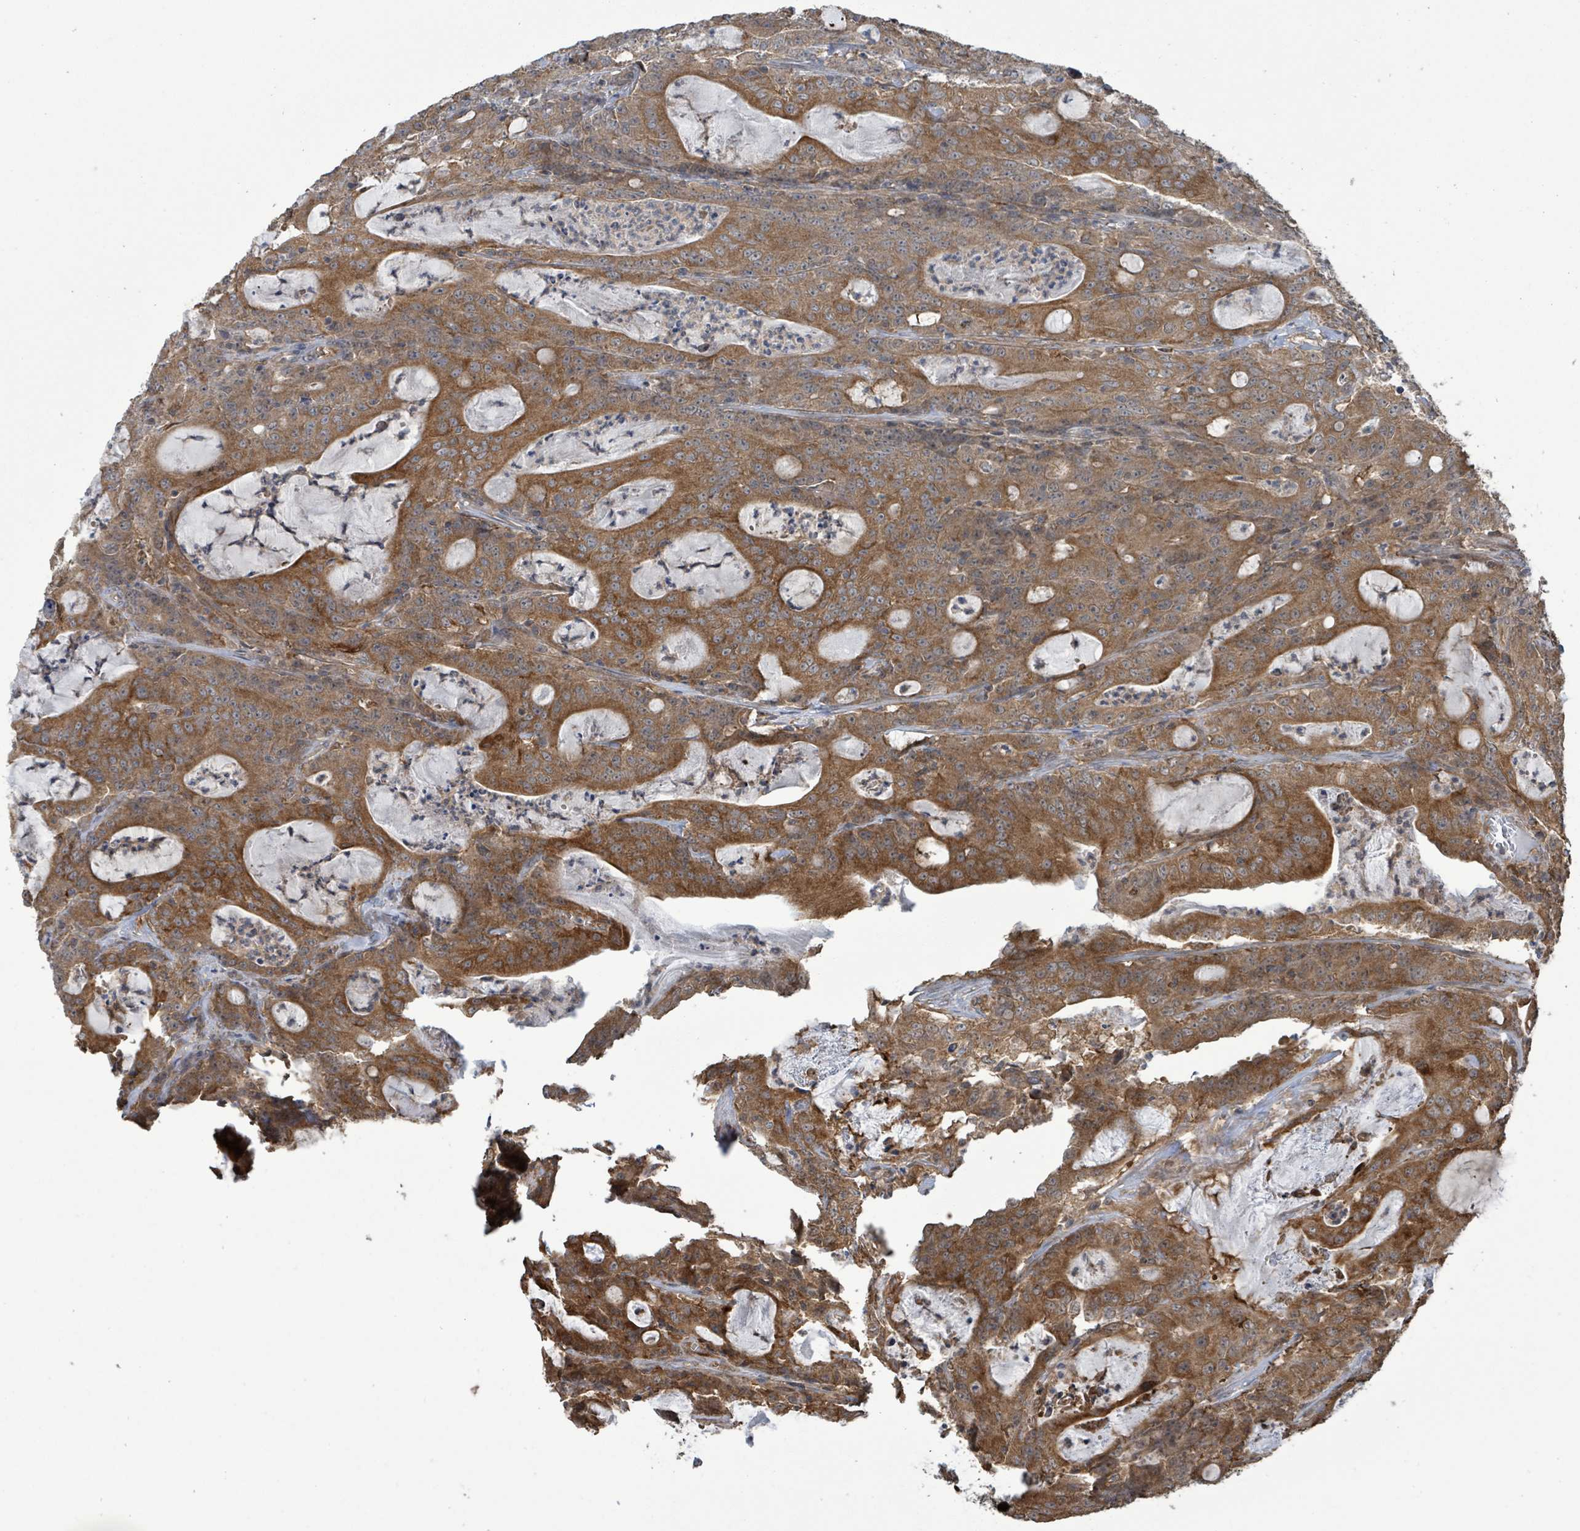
{"staining": {"intensity": "moderate", "quantity": ">75%", "location": "cytoplasmic/membranous"}, "tissue": "colorectal cancer", "cell_type": "Tumor cells", "image_type": "cancer", "snomed": [{"axis": "morphology", "description": "Adenocarcinoma, NOS"}, {"axis": "topography", "description": "Colon"}], "caption": "Brown immunohistochemical staining in human colorectal adenocarcinoma displays moderate cytoplasmic/membranous staining in about >75% of tumor cells.", "gene": "KLC1", "patient": {"sex": "male", "age": 83}}